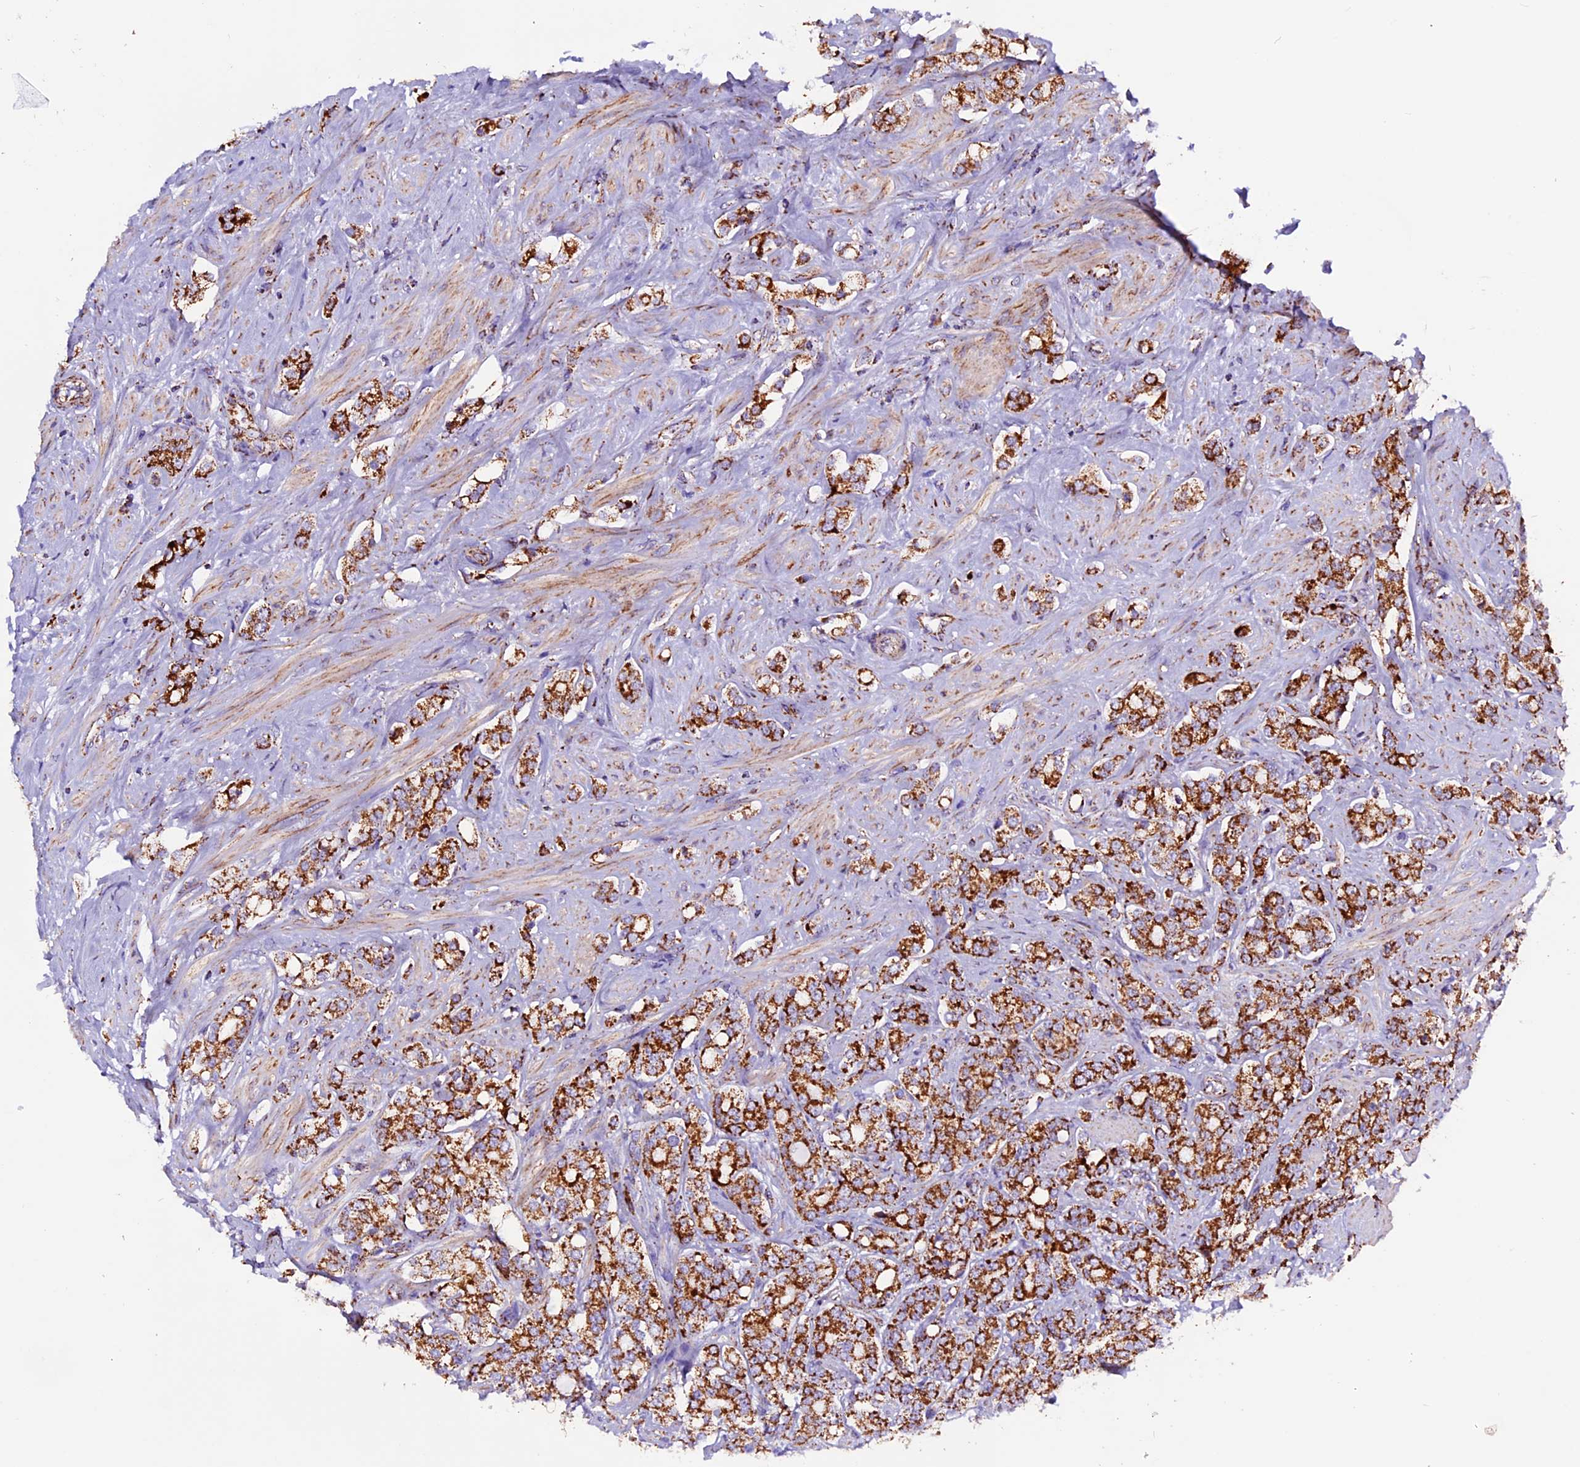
{"staining": {"intensity": "strong", "quantity": ">75%", "location": "cytoplasmic/membranous"}, "tissue": "prostate cancer", "cell_type": "Tumor cells", "image_type": "cancer", "snomed": [{"axis": "morphology", "description": "Adenocarcinoma, High grade"}, {"axis": "topography", "description": "Prostate"}], "caption": "A high-resolution micrograph shows IHC staining of adenocarcinoma (high-grade) (prostate), which exhibits strong cytoplasmic/membranous positivity in about >75% of tumor cells.", "gene": "CX3CL1", "patient": {"sex": "male", "age": 62}}